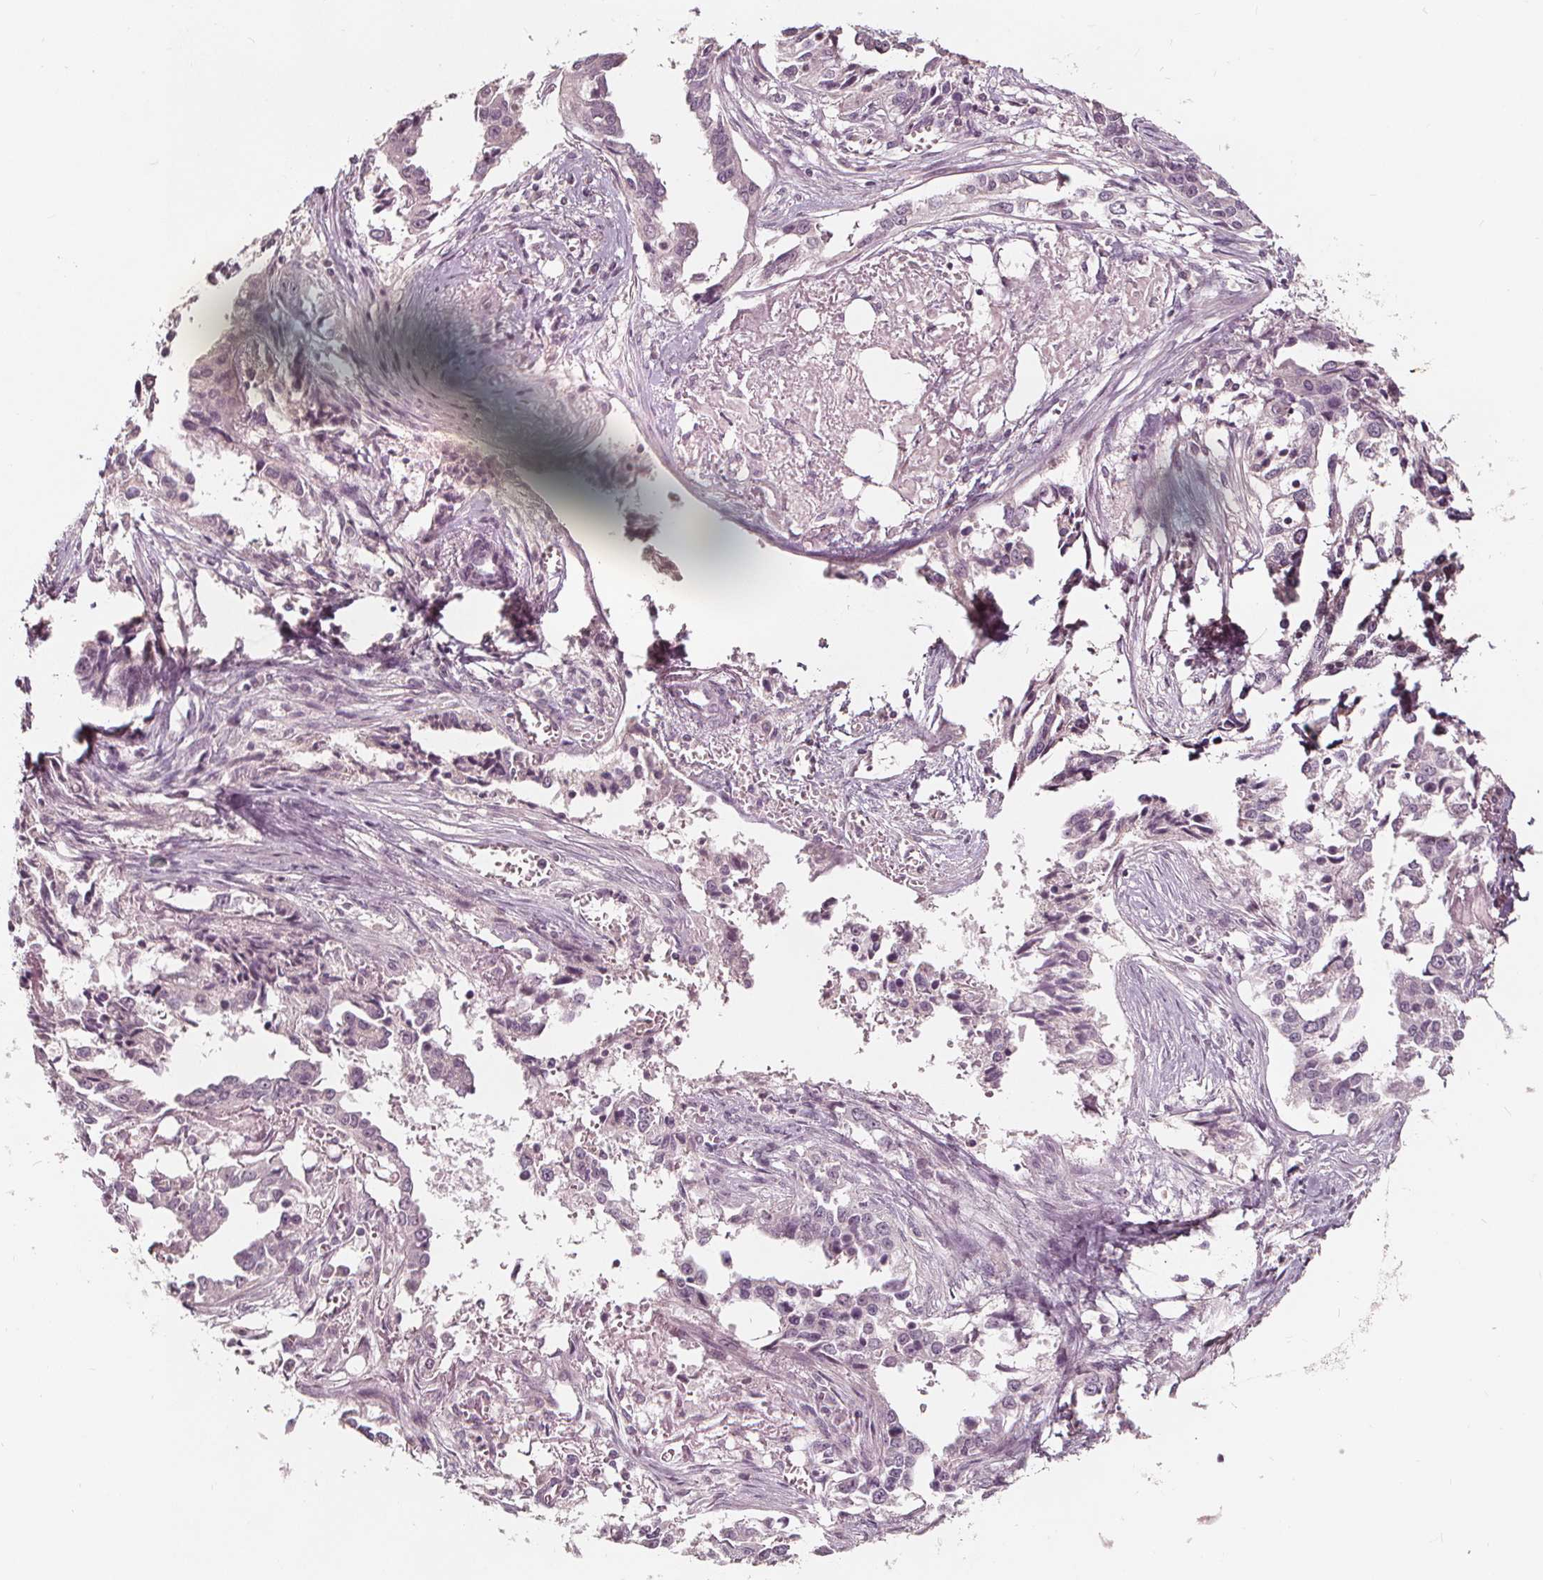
{"staining": {"intensity": "negative", "quantity": "none", "location": "none"}, "tissue": "ovarian cancer", "cell_type": "Tumor cells", "image_type": "cancer", "snomed": [{"axis": "morphology", "description": "Cystadenocarcinoma, serous, NOS"}, {"axis": "topography", "description": "Ovary"}], "caption": "Immunohistochemistry micrograph of human ovarian cancer (serous cystadenocarcinoma) stained for a protein (brown), which exhibits no positivity in tumor cells.", "gene": "NPC1L1", "patient": {"sex": "female", "age": 75}}